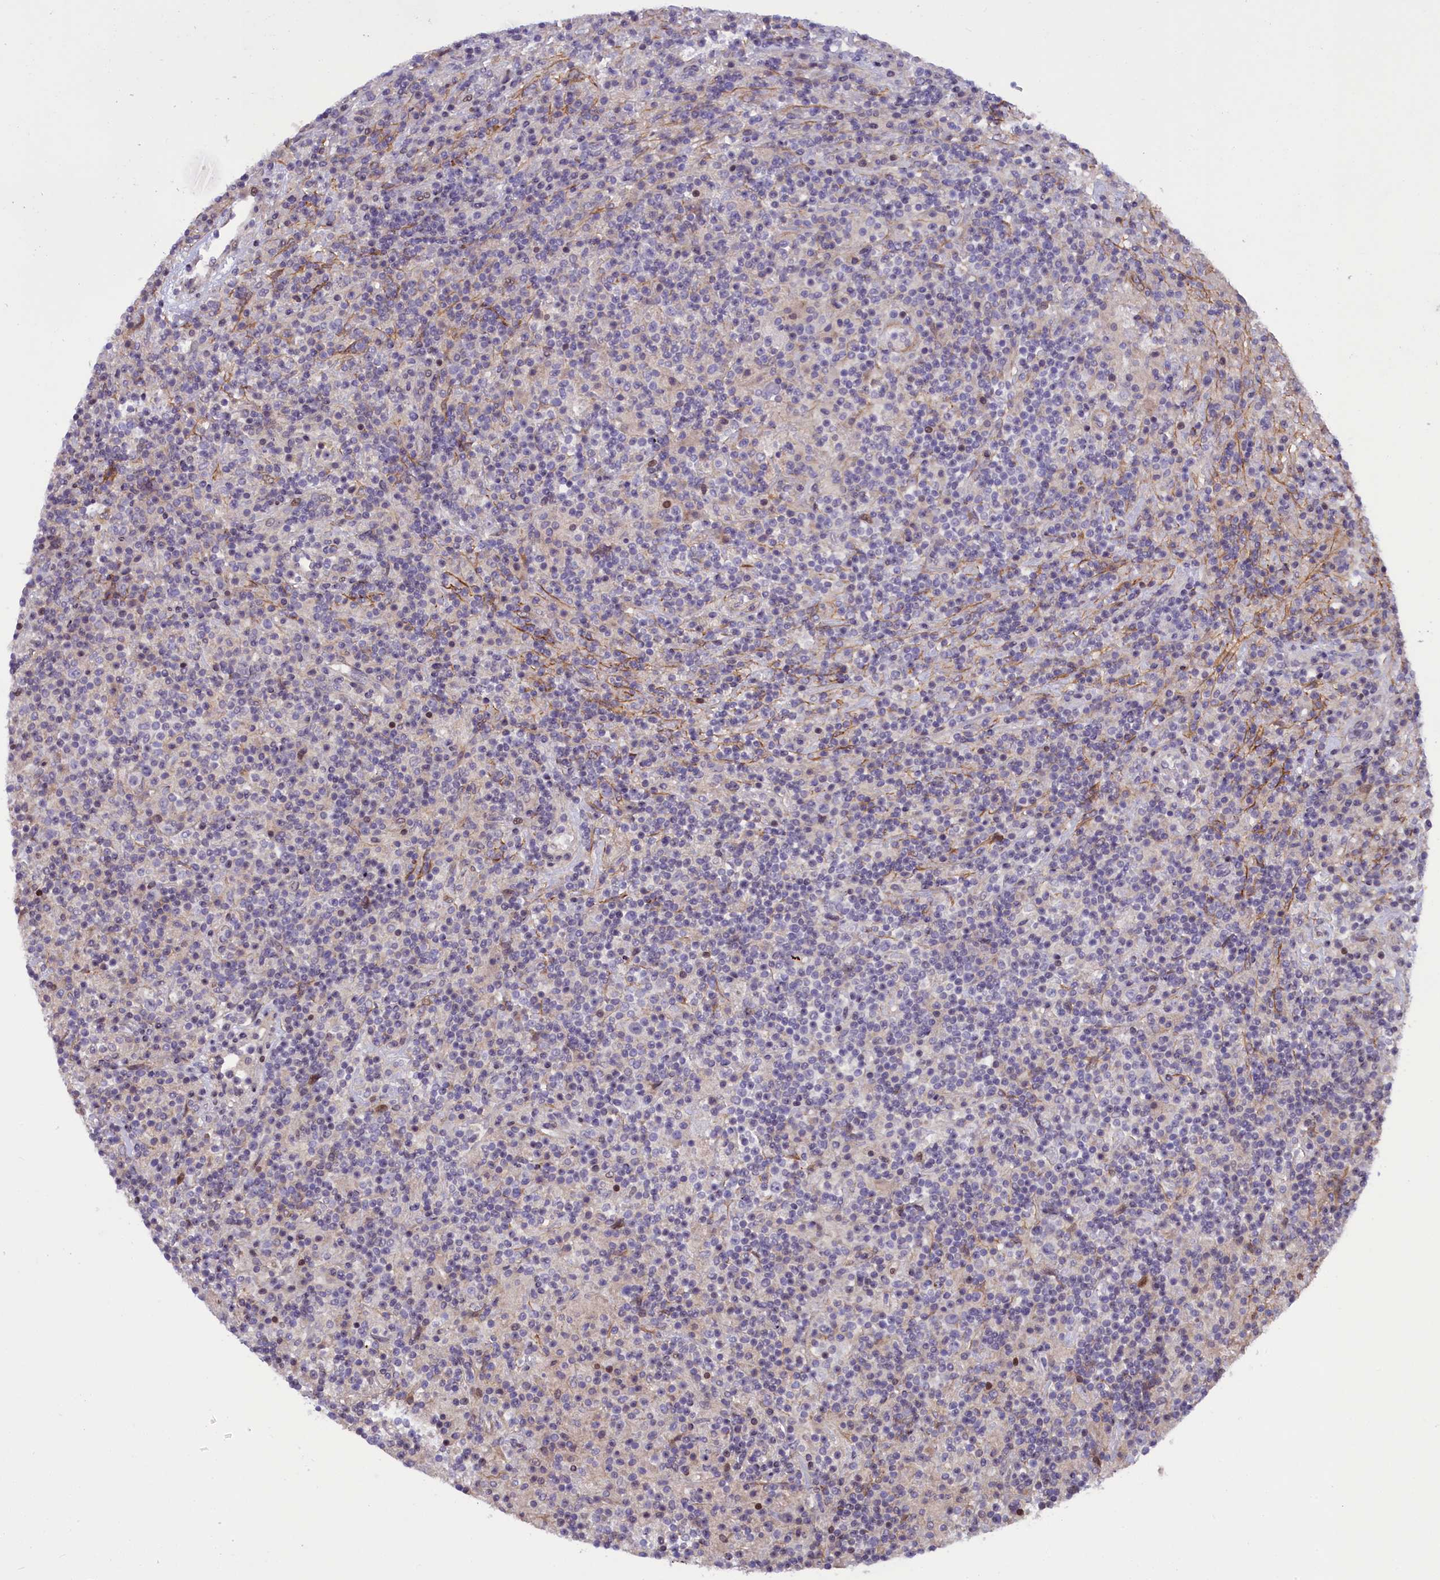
{"staining": {"intensity": "negative", "quantity": "none", "location": "none"}, "tissue": "lymphoma", "cell_type": "Tumor cells", "image_type": "cancer", "snomed": [{"axis": "morphology", "description": "Hodgkin's disease, NOS"}, {"axis": "topography", "description": "Lymph node"}], "caption": "Tumor cells show no significant protein positivity in lymphoma.", "gene": "MAN2C1", "patient": {"sex": "male", "age": 70}}